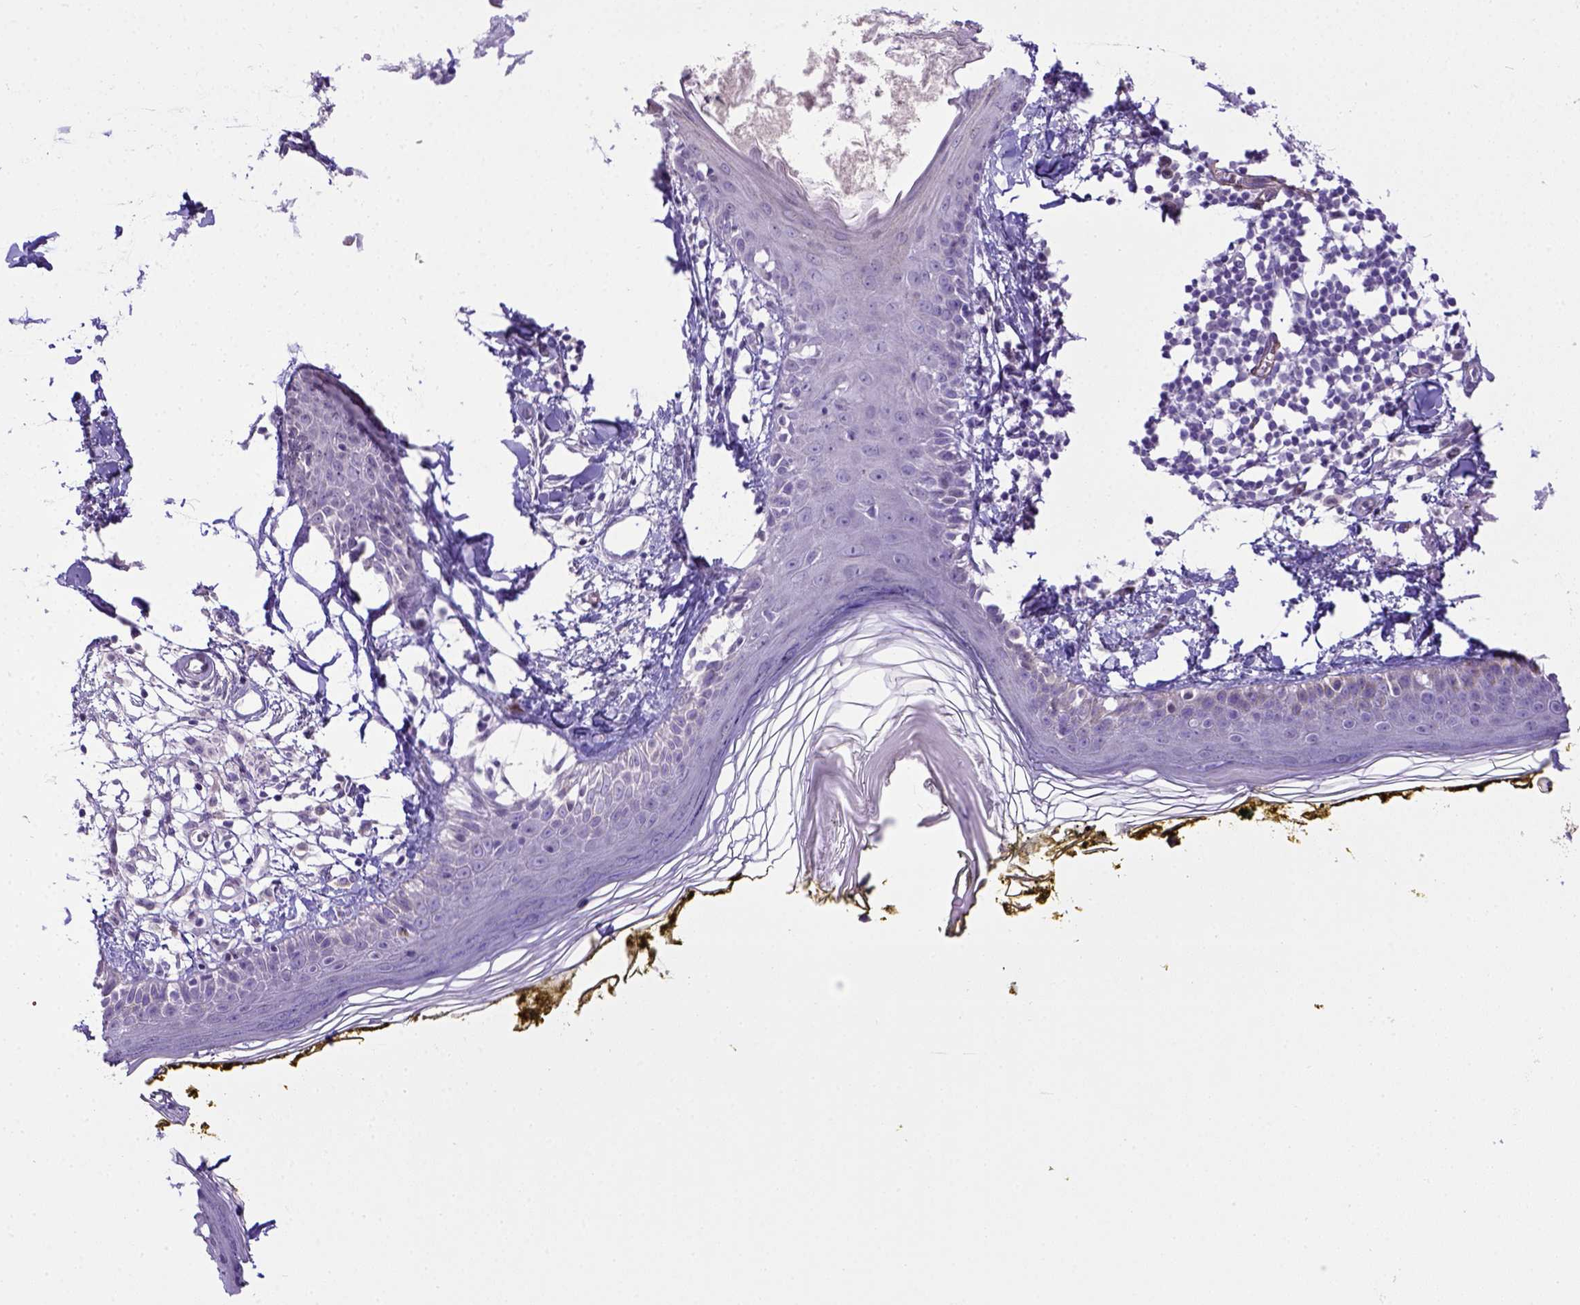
{"staining": {"intensity": "negative", "quantity": "none", "location": "none"}, "tissue": "skin", "cell_type": "Fibroblasts", "image_type": "normal", "snomed": [{"axis": "morphology", "description": "Normal tissue, NOS"}, {"axis": "topography", "description": "Skin"}], "caption": "This is an immunohistochemistry image of benign skin. There is no expression in fibroblasts.", "gene": "BTN1A1", "patient": {"sex": "male", "age": 76}}